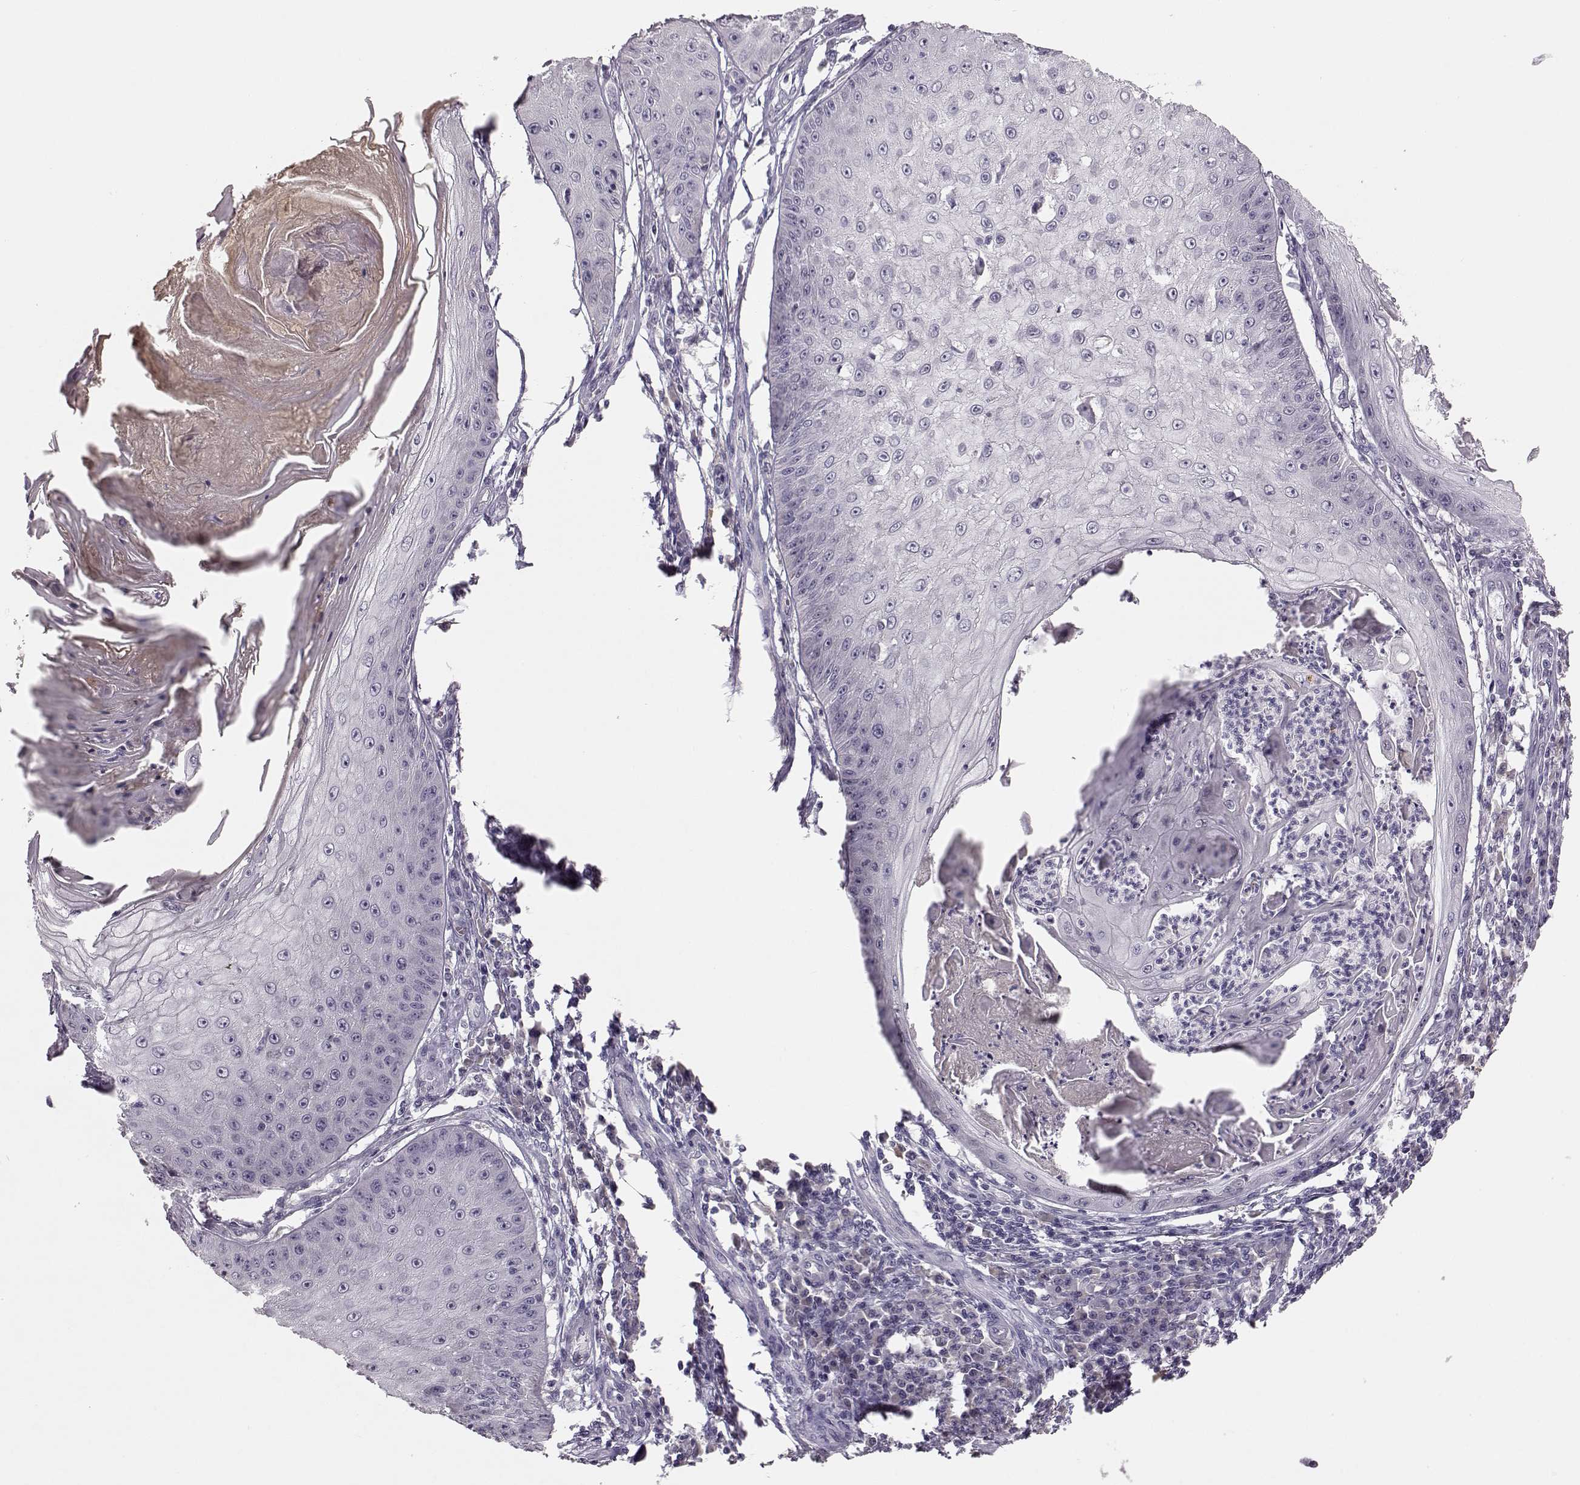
{"staining": {"intensity": "negative", "quantity": "none", "location": "none"}, "tissue": "skin cancer", "cell_type": "Tumor cells", "image_type": "cancer", "snomed": [{"axis": "morphology", "description": "Squamous cell carcinoma, NOS"}, {"axis": "topography", "description": "Skin"}], "caption": "Tumor cells show no significant staining in skin cancer.", "gene": "BFSP2", "patient": {"sex": "male", "age": 70}}